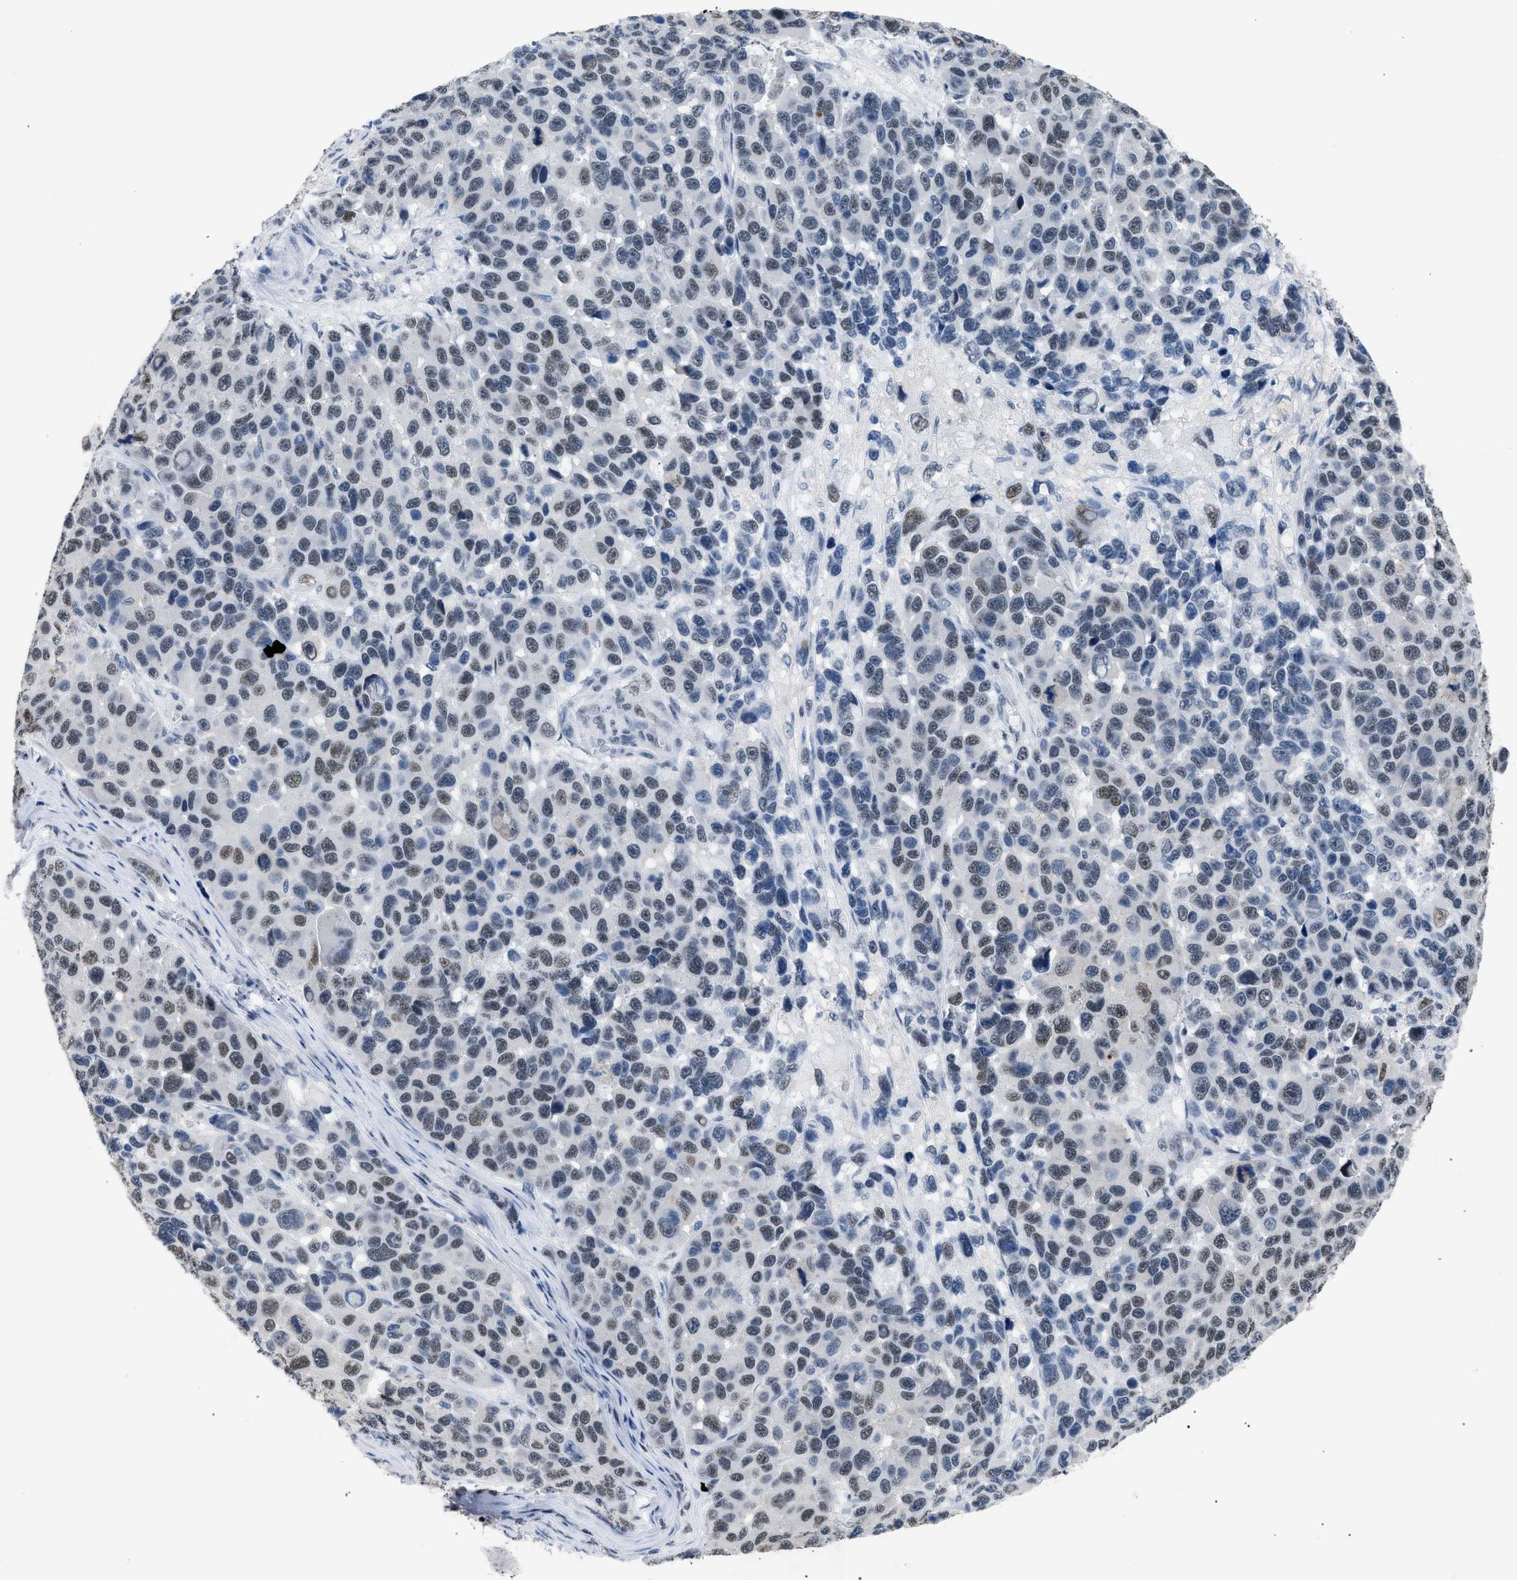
{"staining": {"intensity": "weak", "quantity": "25%-75%", "location": "nuclear"}, "tissue": "melanoma", "cell_type": "Tumor cells", "image_type": "cancer", "snomed": [{"axis": "morphology", "description": "Malignant melanoma, NOS"}, {"axis": "topography", "description": "Skin"}], "caption": "Protein expression by immunohistochemistry exhibits weak nuclear positivity in about 25%-75% of tumor cells in malignant melanoma.", "gene": "KCNC3", "patient": {"sex": "male", "age": 53}}